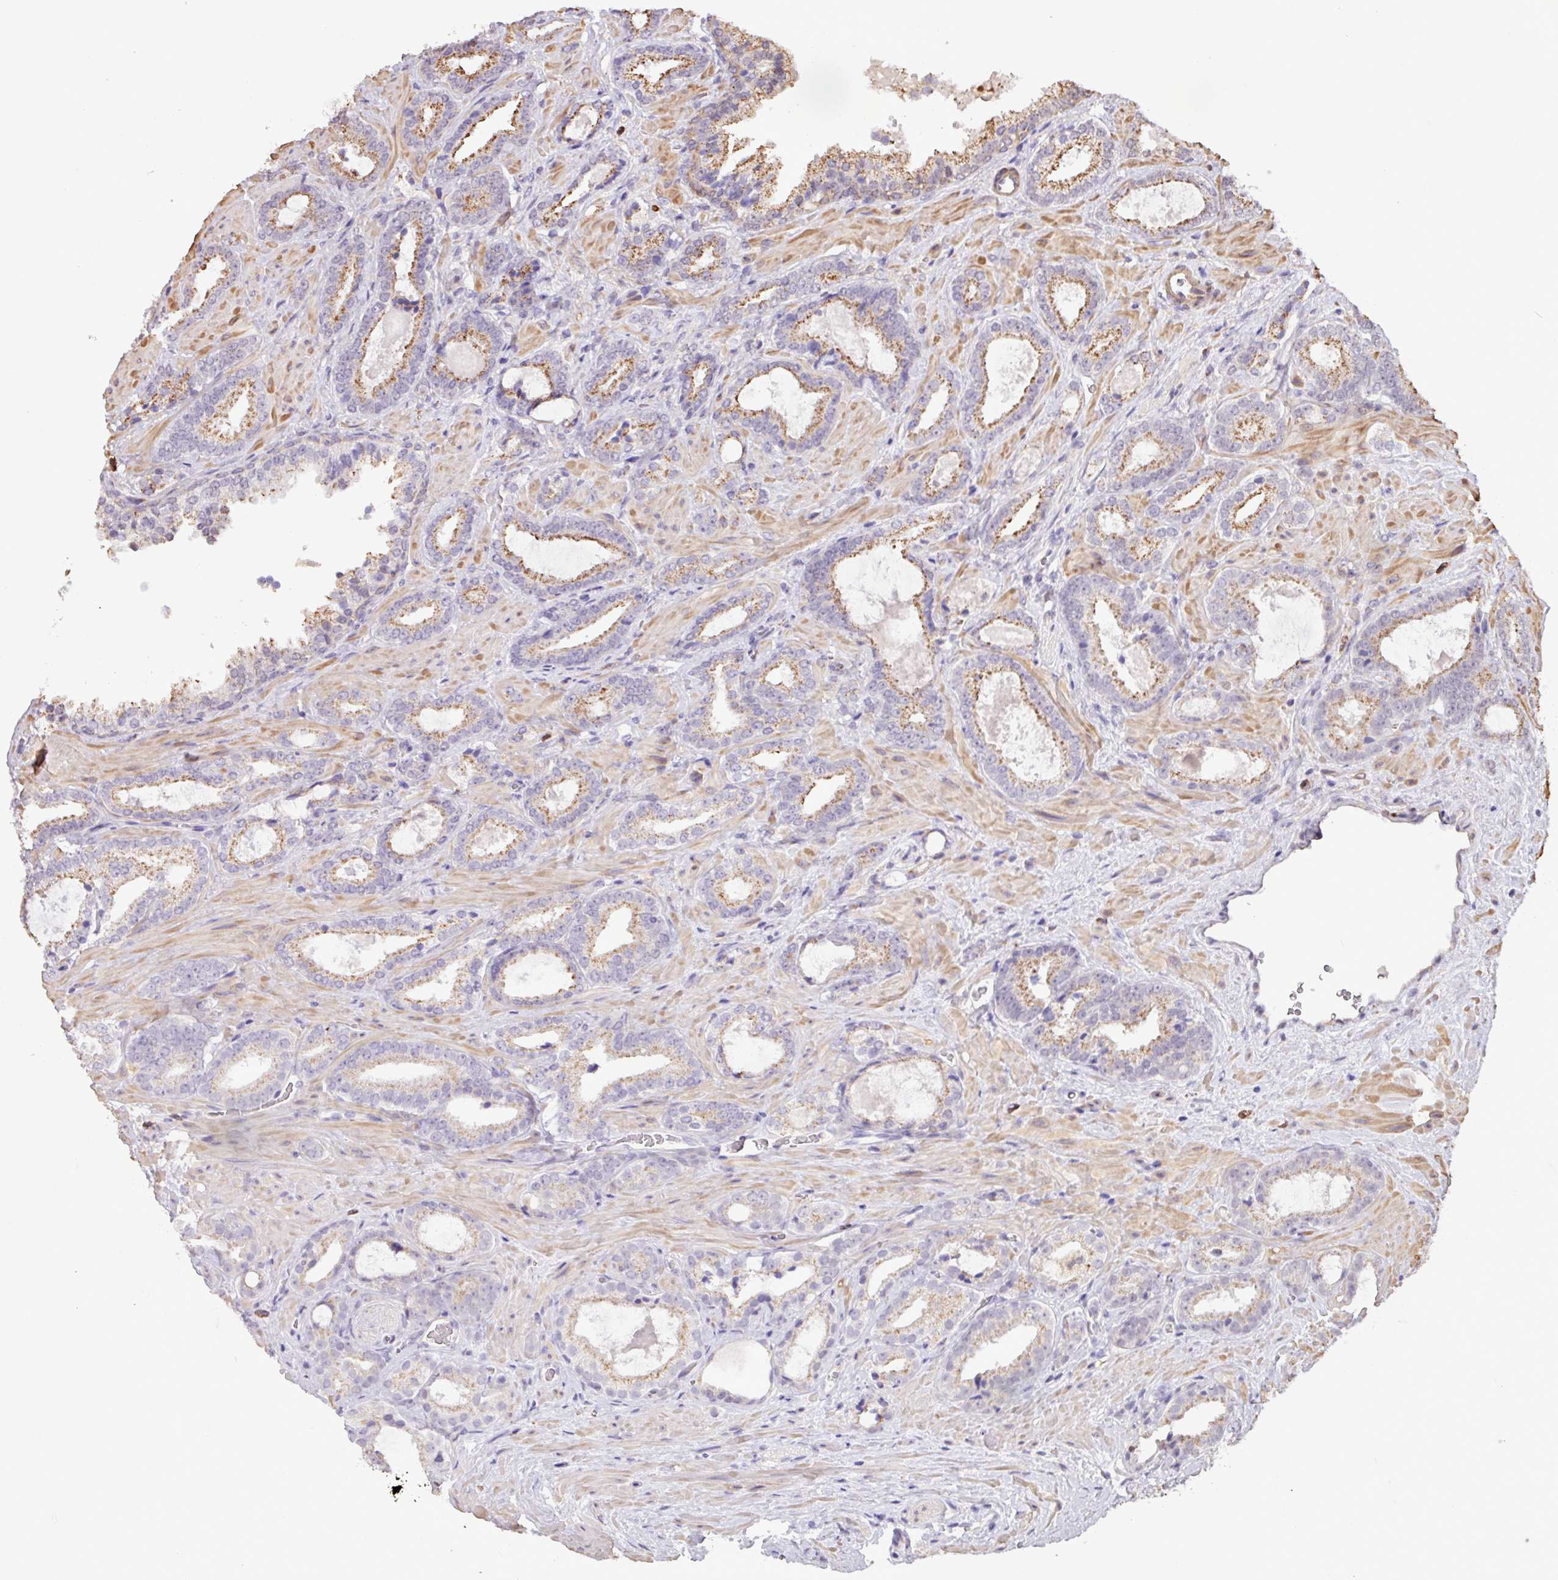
{"staining": {"intensity": "moderate", "quantity": "25%-75%", "location": "cytoplasmic/membranous"}, "tissue": "prostate cancer", "cell_type": "Tumor cells", "image_type": "cancer", "snomed": [{"axis": "morphology", "description": "Adenocarcinoma, Low grade"}, {"axis": "topography", "description": "Prostate"}], "caption": "The photomicrograph displays a brown stain indicating the presence of a protein in the cytoplasmic/membranous of tumor cells in low-grade adenocarcinoma (prostate). The protein of interest is shown in brown color, while the nuclei are stained blue.", "gene": "CHST11", "patient": {"sex": "male", "age": 62}}